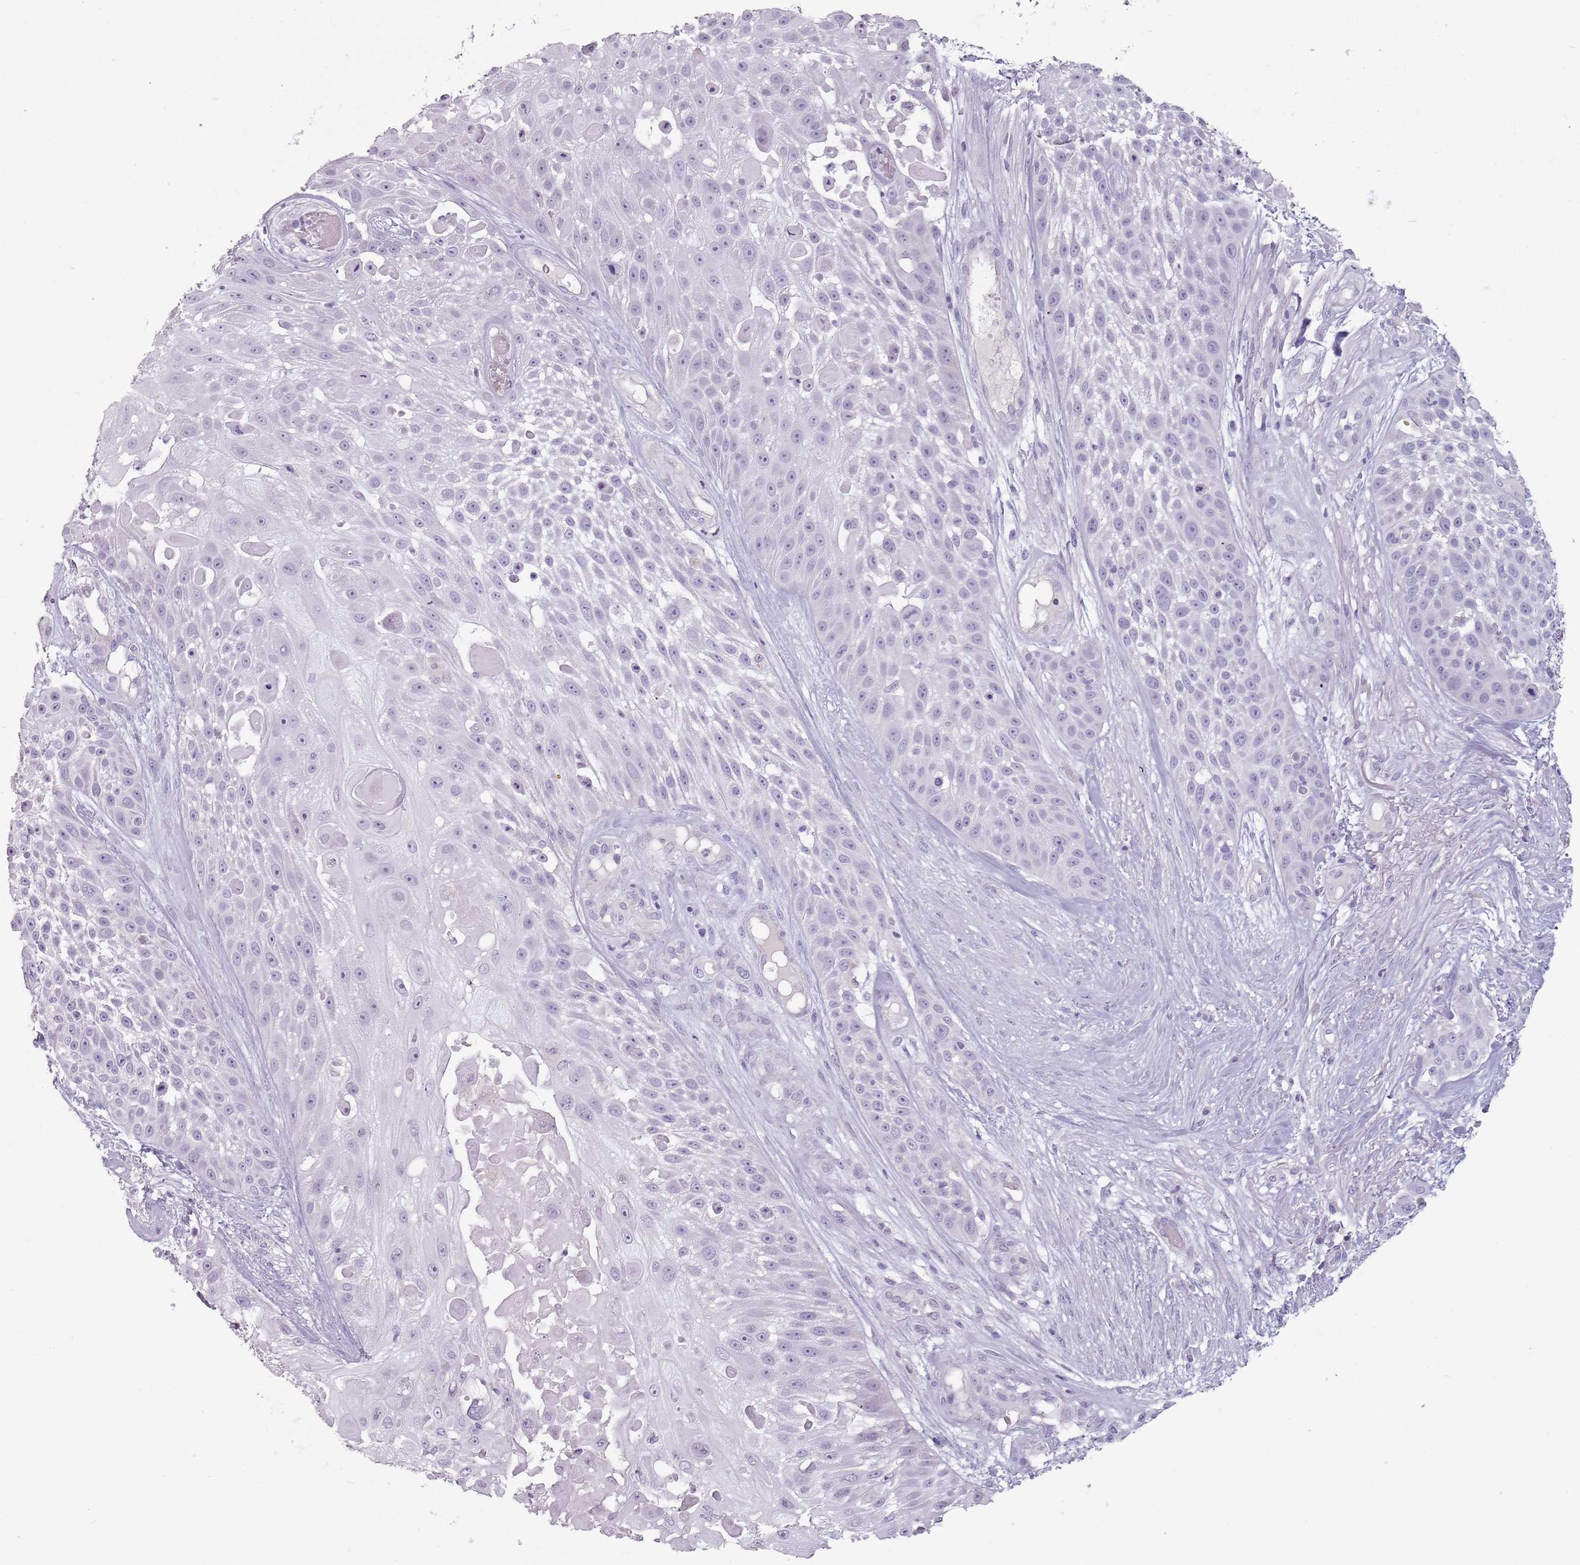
{"staining": {"intensity": "negative", "quantity": "none", "location": "none"}, "tissue": "skin cancer", "cell_type": "Tumor cells", "image_type": "cancer", "snomed": [{"axis": "morphology", "description": "Squamous cell carcinoma, NOS"}, {"axis": "topography", "description": "Skin"}], "caption": "An image of squamous cell carcinoma (skin) stained for a protein exhibits no brown staining in tumor cells.", "gene": "CEP19", "patient": {"sex": "female", "age": 86}}